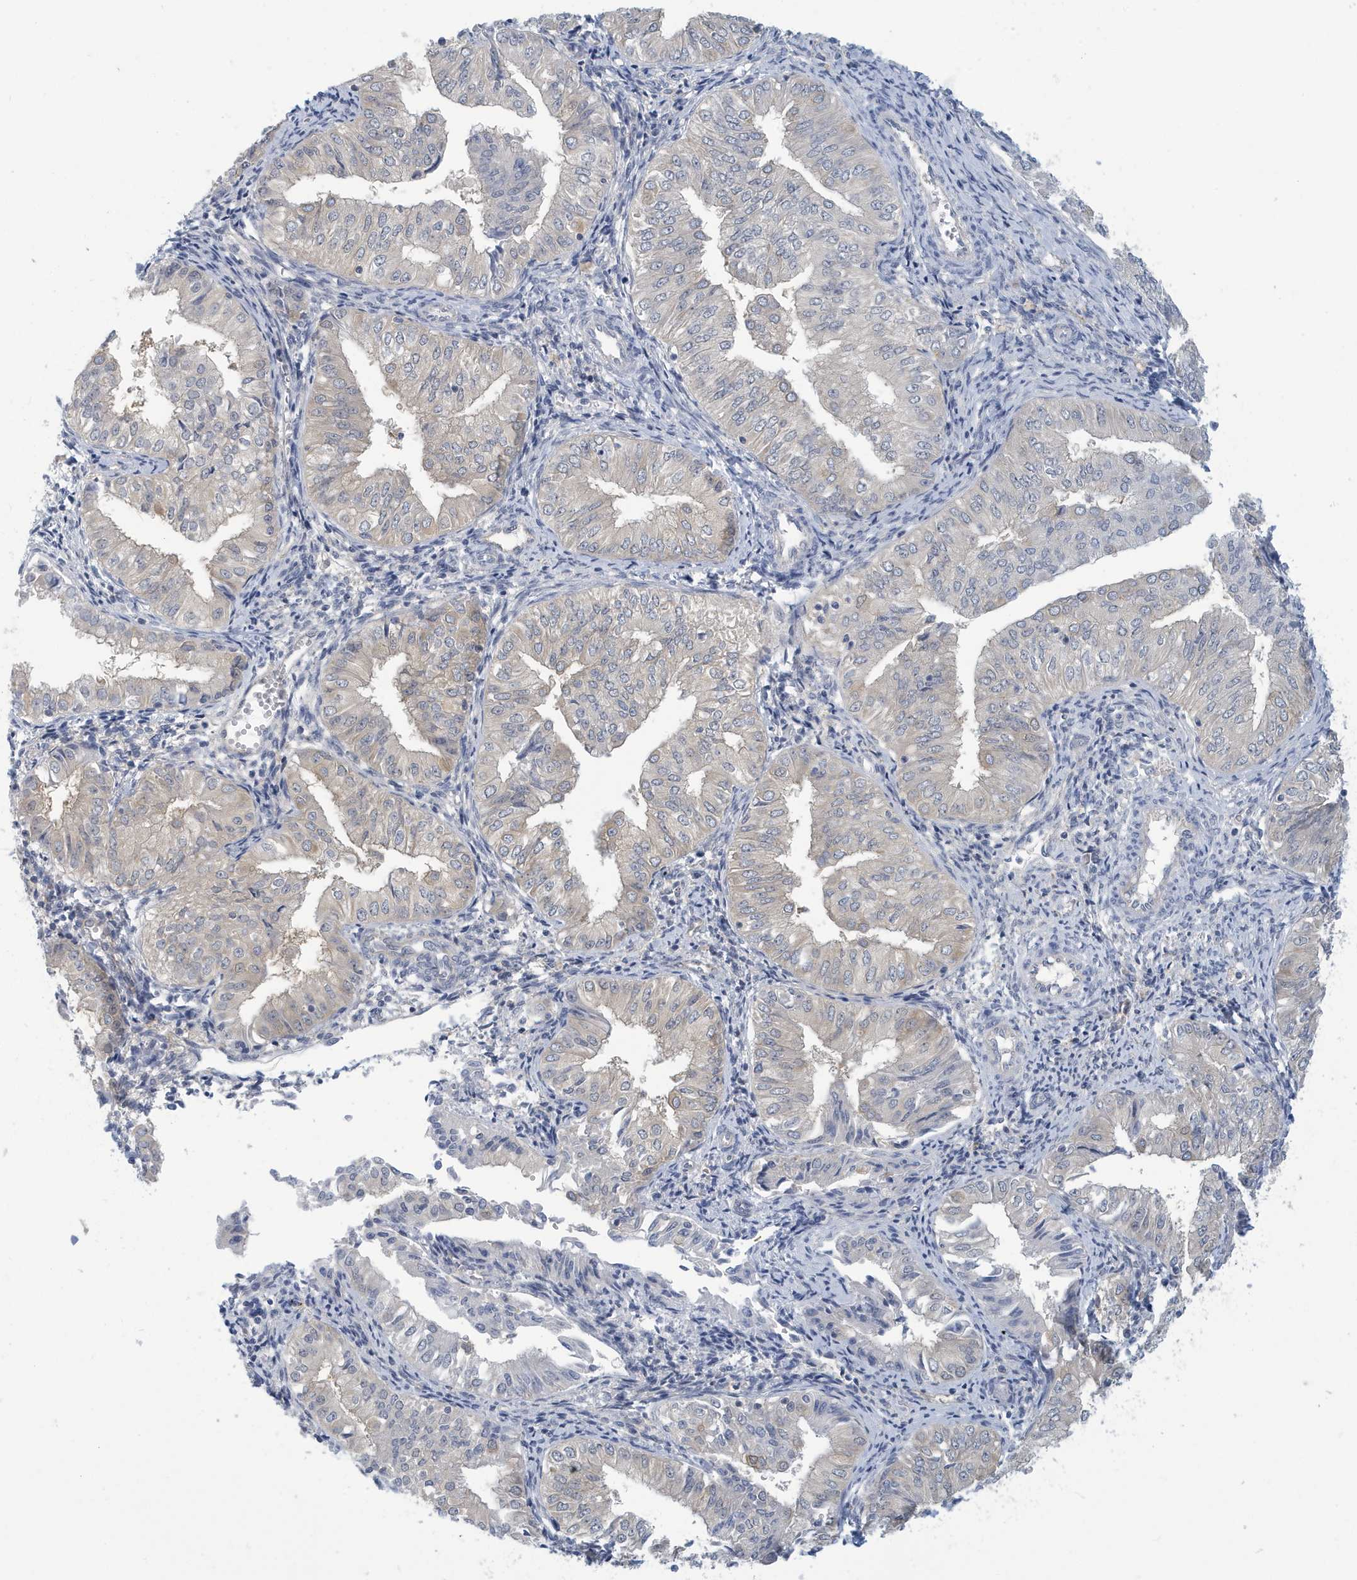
{"staining": {"intensity": "negative", "quantity": "none", "location": "none"}, "tissue": "endometrial cancer", "cell_type": "Tumor cells", "image_type": "cancer", "snomed": [{"axis": "morphology", "description": "Normal tissue, NOS"}, {"axis": "morphology", "description": "Adenocarcinoma, NOS"}, {"axis": "topography", "description": "Endometrium"}], "caption": "DAB immunohistochemical staining of endometrial cancer (adenocarcinoma) demonstrates no significant staining in tumor cells.", "gene": "VTA1", "patient": {"sex": "female", "age": 53}}